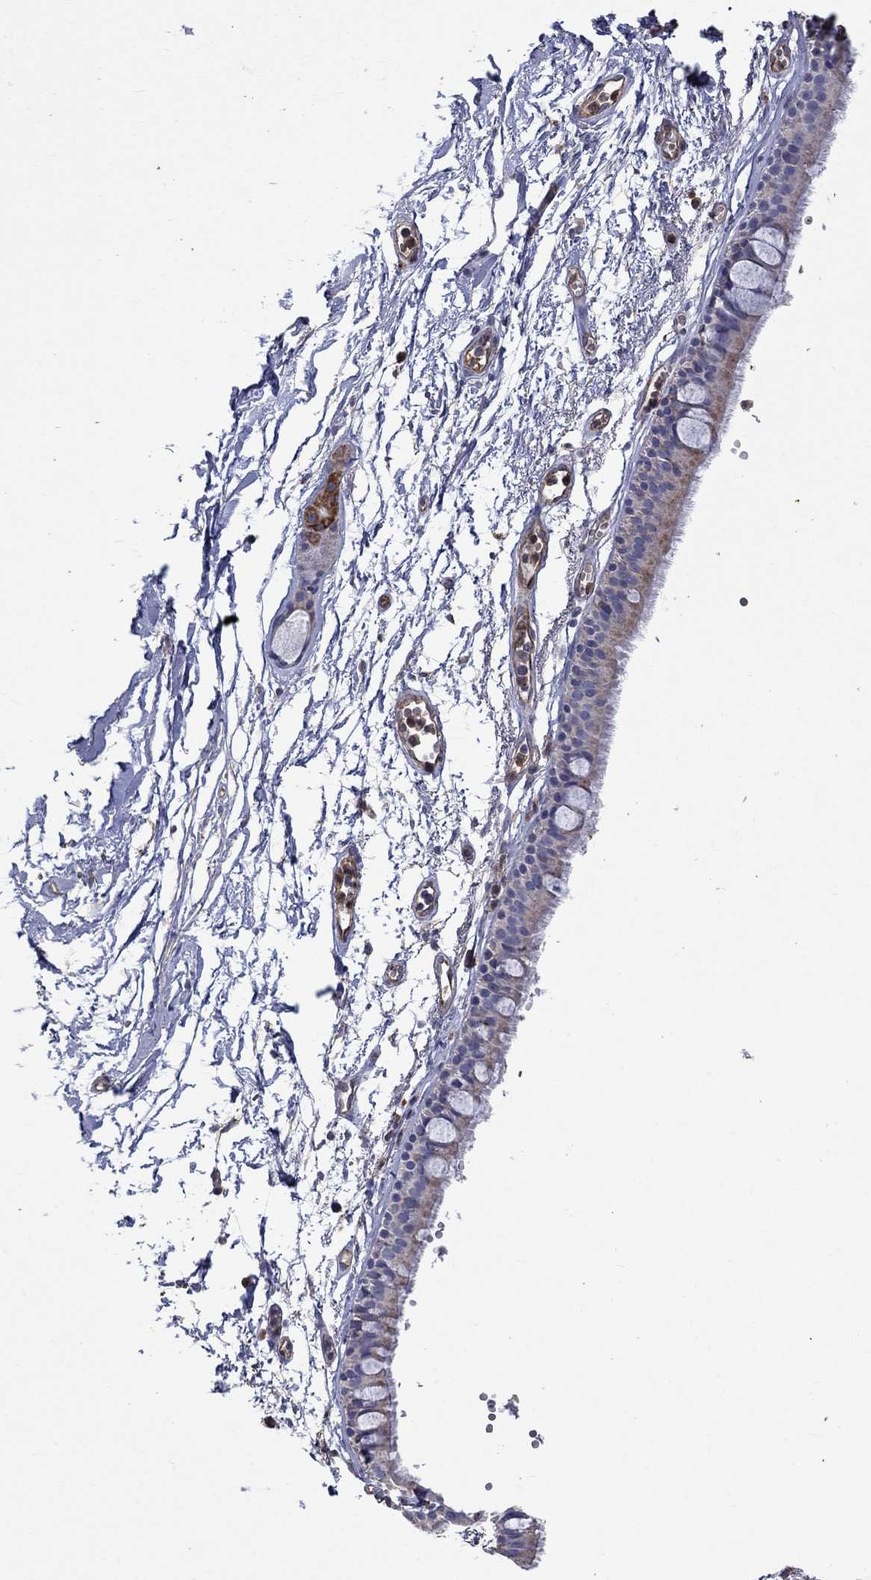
{"staining": {"intensity": "weak", "quantity": "25%-75%", "location": "cytoplasmic/membranous"}, "tissue": "bronchus", "cell_type": "Respiratory epithelial cells", "image_type": "normal", "snomed": [{"axis": "morphology", "description": "Normal tissue, NOS"}, {"axis": "topography", "description": "Cartilage tissue"}, {"axis": "topography", "description": "Bronchus"}], "caption": "Approximately 25%-75% of respiratory epithelial cells in unremarkable bronchus reveal weak cytoplasmic/membranous protein expression as visualized by brown immunohistochemical staining.", "gene": "CAMKK2", "patient": {"sex": "male", "age": 66}}